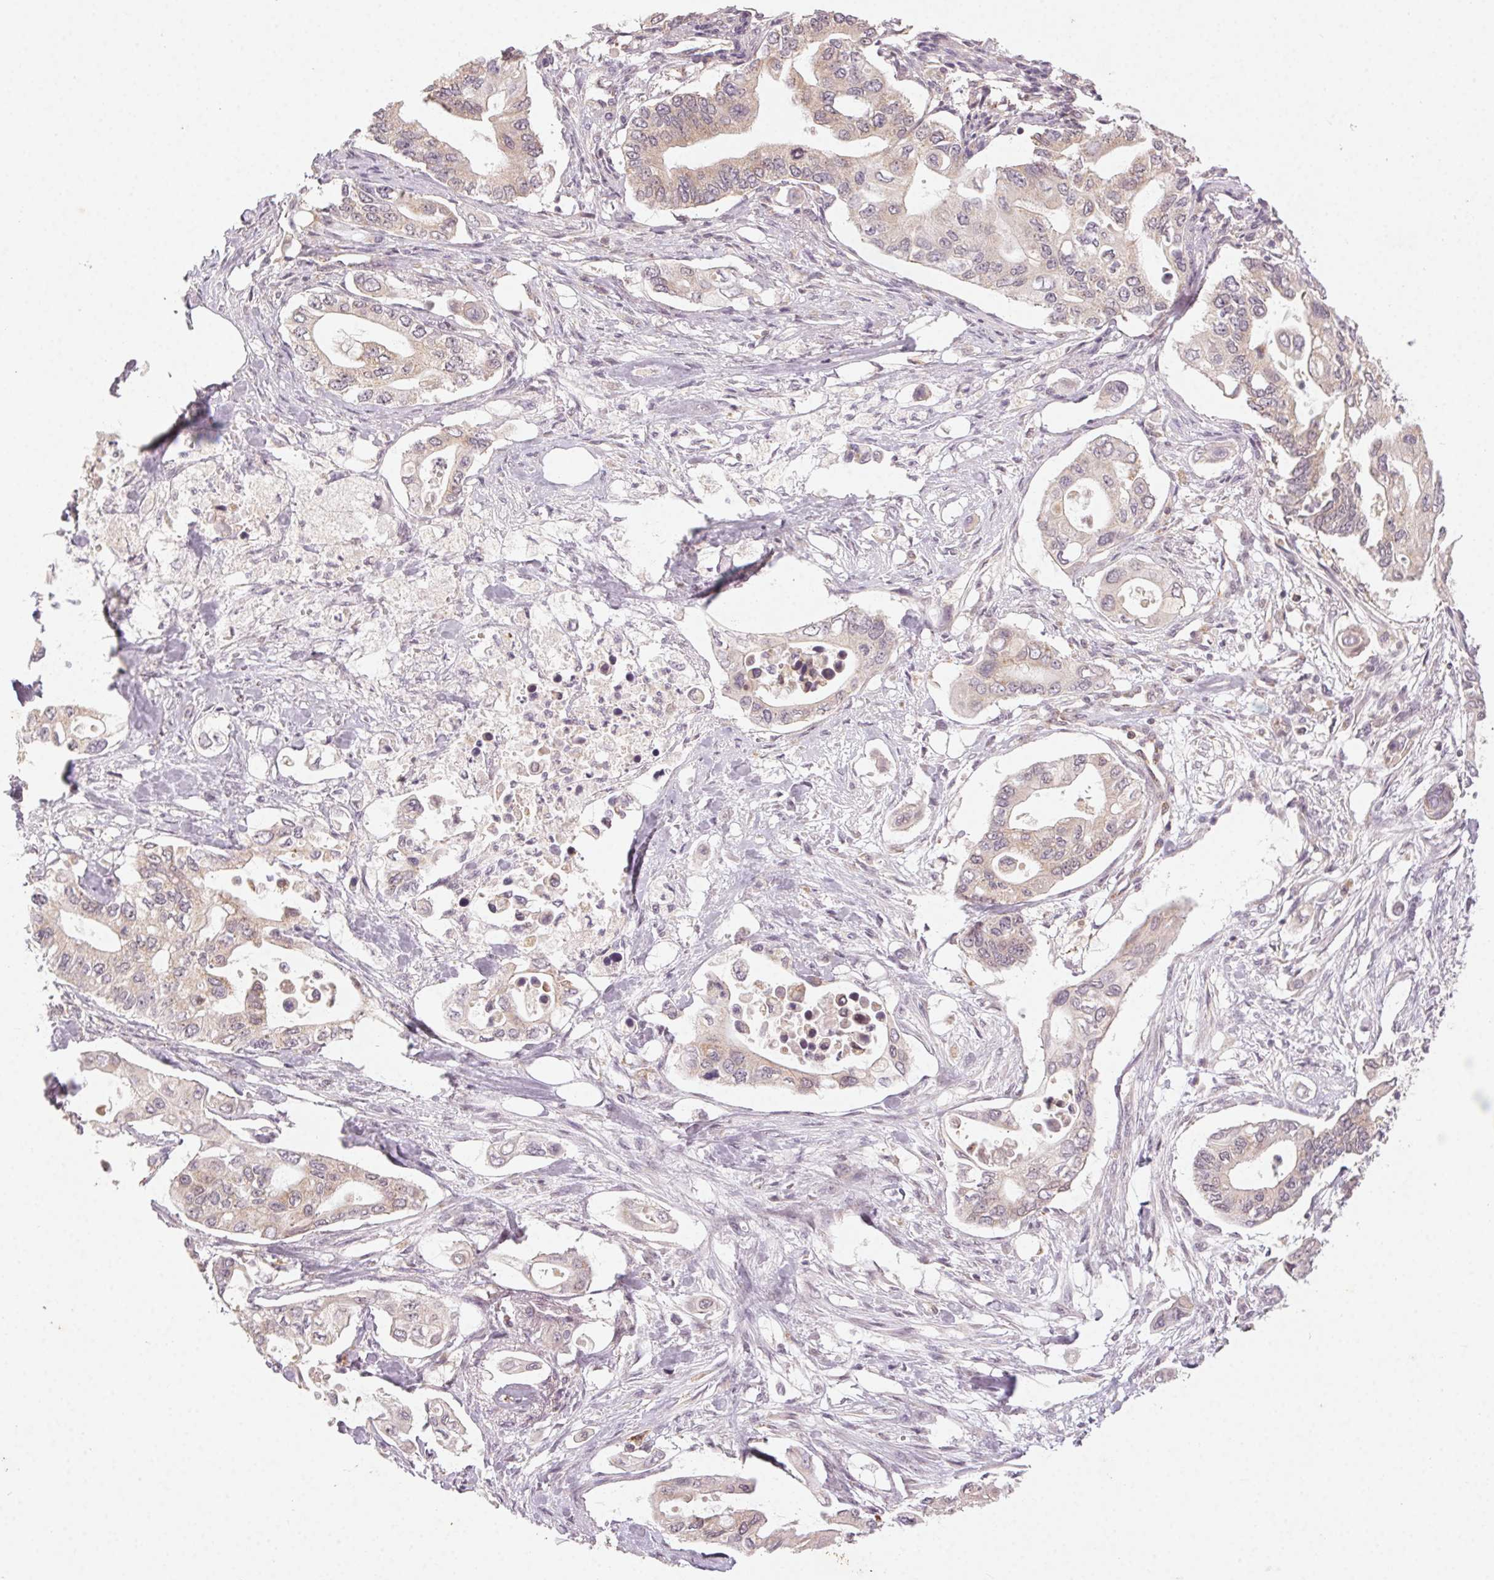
{"staining": {"intensity": "weak", "quantity": "<25%", "location": "cytoplasmic/membranous"}, "tissue": "pancreatic cancer", "cell_type": "Tumor cells", "image_type": "cancer", "snomed": [{"axis": "morphology", "description": "Adenocarcinoma, NOS"}, {"axis": "topography", "description": "Pancreas"}], "caption": "A histopathology image of pancreatic cancer (adenocarcinoma) stained for a protein shows no brown staining in tumor cells. (Brightfield microscopy of DAB (3,3'-diaminobenzidine) immunohistochemistry at high magnification).", "gene": "NCOA4", "patient": {"sex": "female", "age": 63}}